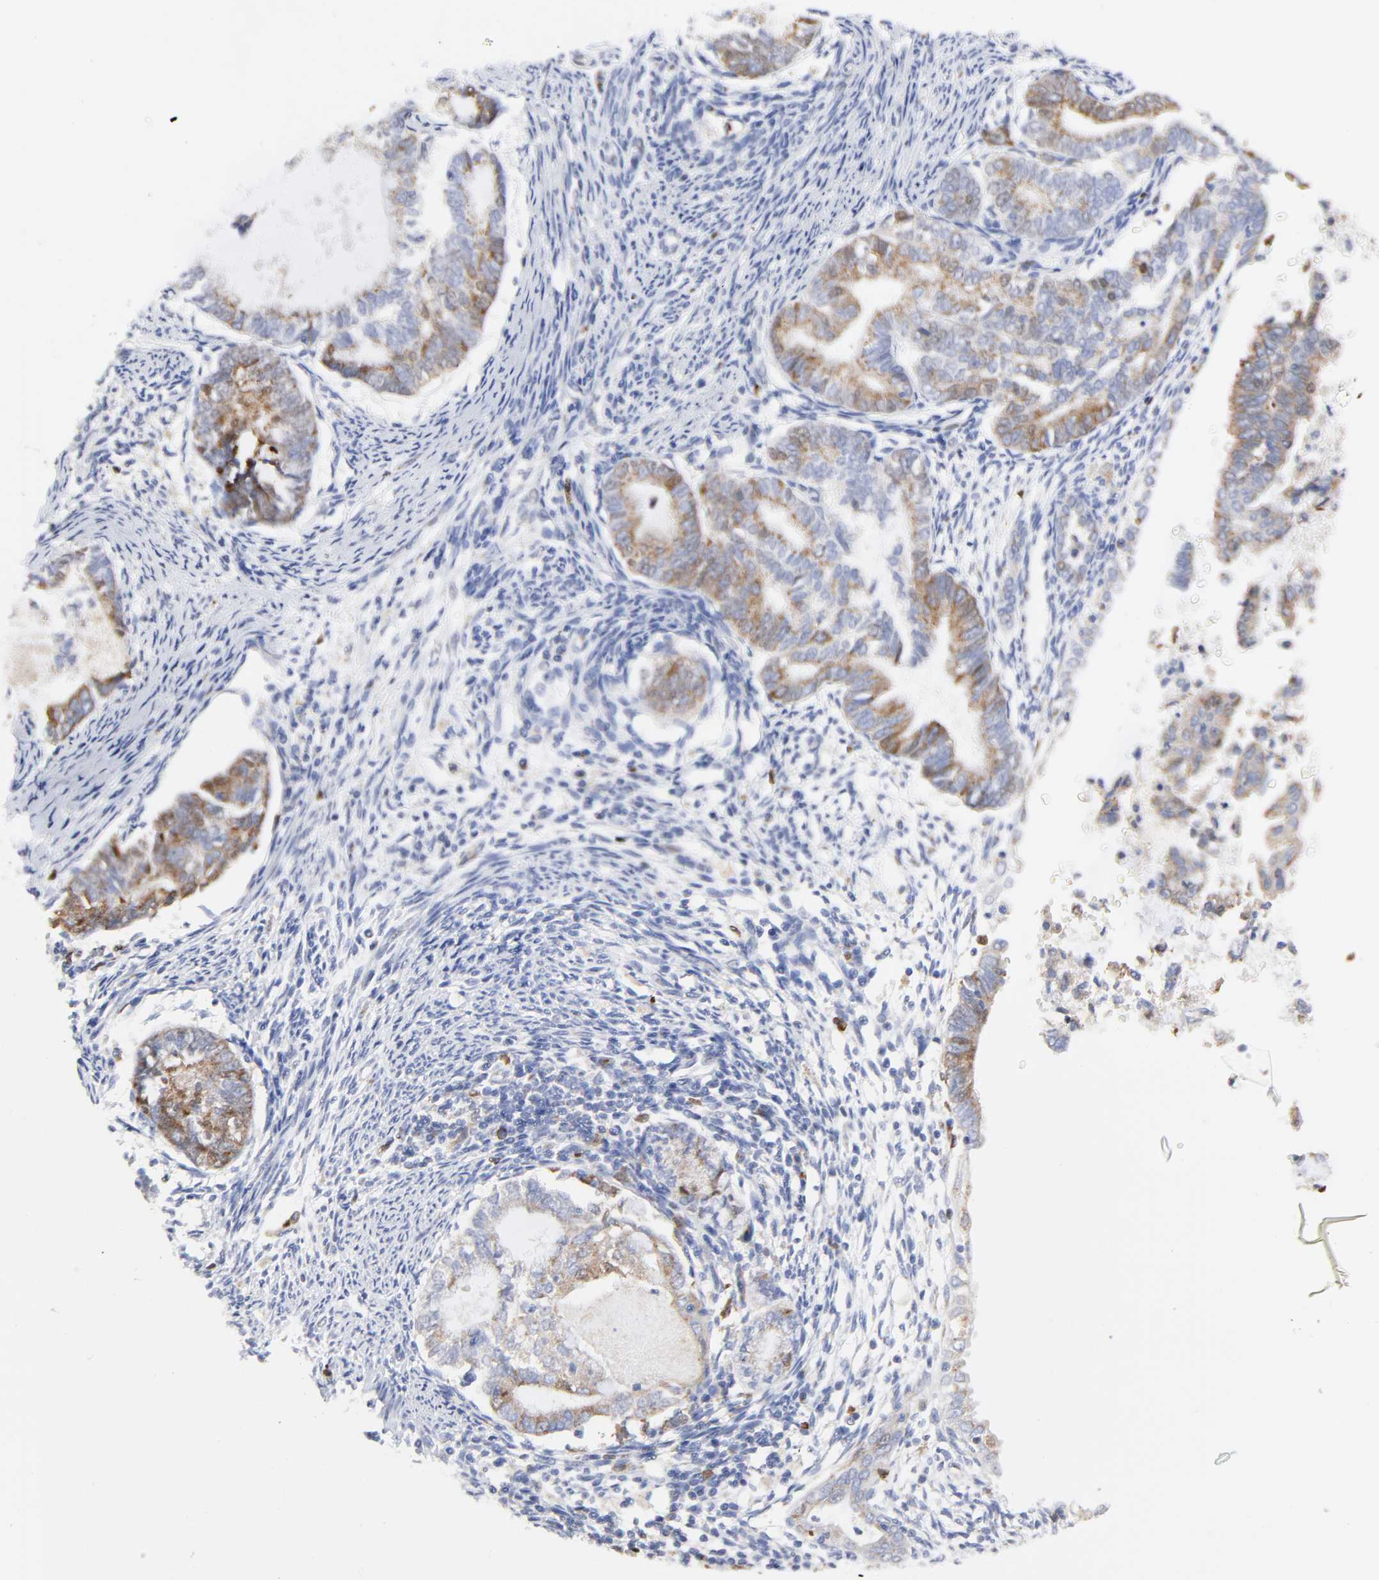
{"staining": {"intensity": "moderate", "quantity": "25%-75%", "location": "cytoplasmic/membranous"}, "tissue": "endometrial cancer", "cell_type": "Tumor cells", "image_type": "cancer", "snomed": [{"axis": "morphology", "description": "Adenocarcinoma, NOS"}, {"axis": "topography", "description": "Endometrium"}], "caption": "Human endometrial cancer stained with a protein marker shows moderate staining in tumor cells.", "gene": "NCAPH", "patient": {"sex": "female", "age": 63}}